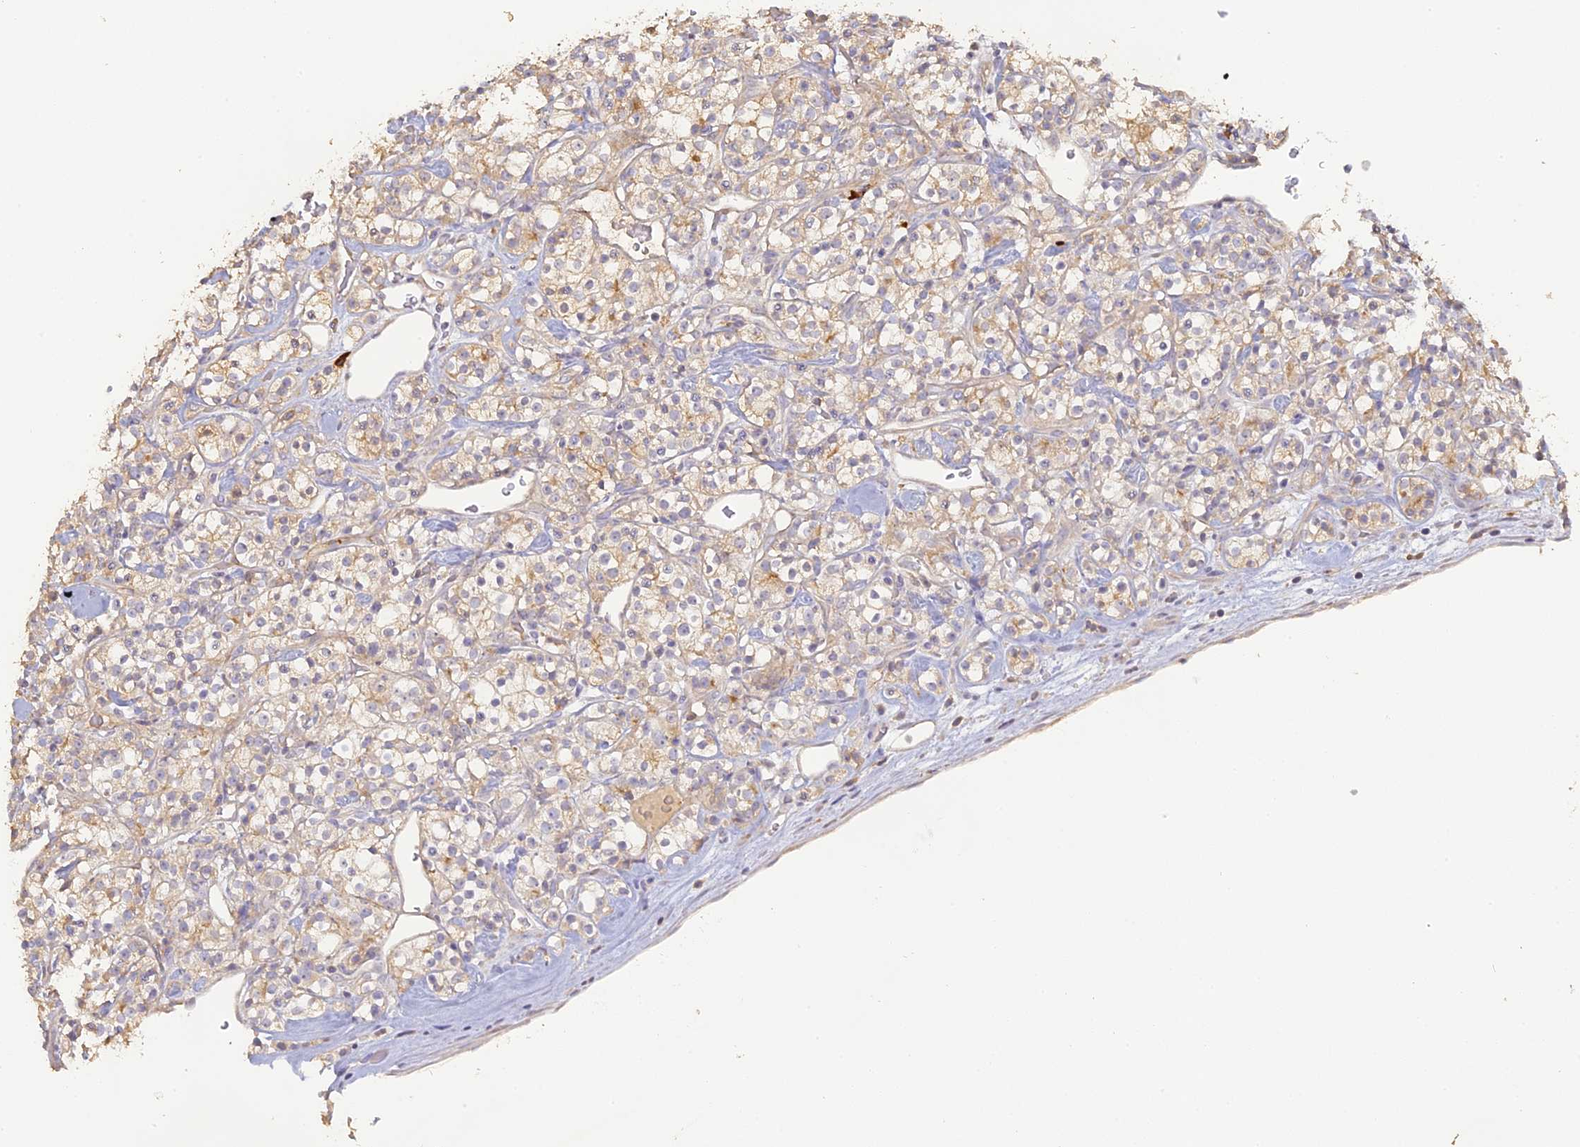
{"staining": {"intensity": "weak", "quantity": "25%-75%", "location": "cytoplasmic/membranous"}, "tissue": "renal cancer", "cell_type": "Tumor cells", "image_type": "cancer", "snomed": [{"axis": "morphology", "description": "Adenocarcinoma, NOS"}, {"axis": "topography", "description": "Kidney"}], "caption": "Renal cancer (adenocarcinoma) stained with immunohistochemistry (IHC) exhibits weak cytoplasmic/membranous expression in approximately 25%-75% of tumor cells. The staining was performed using DAB (3,3'-diaminobenzidine), with brown indicating positive protein expression. Nuclei are stained blue with hematoxylin.", "gene": "SFT2D2", "patient": {"sex": "male", "age": 77}}